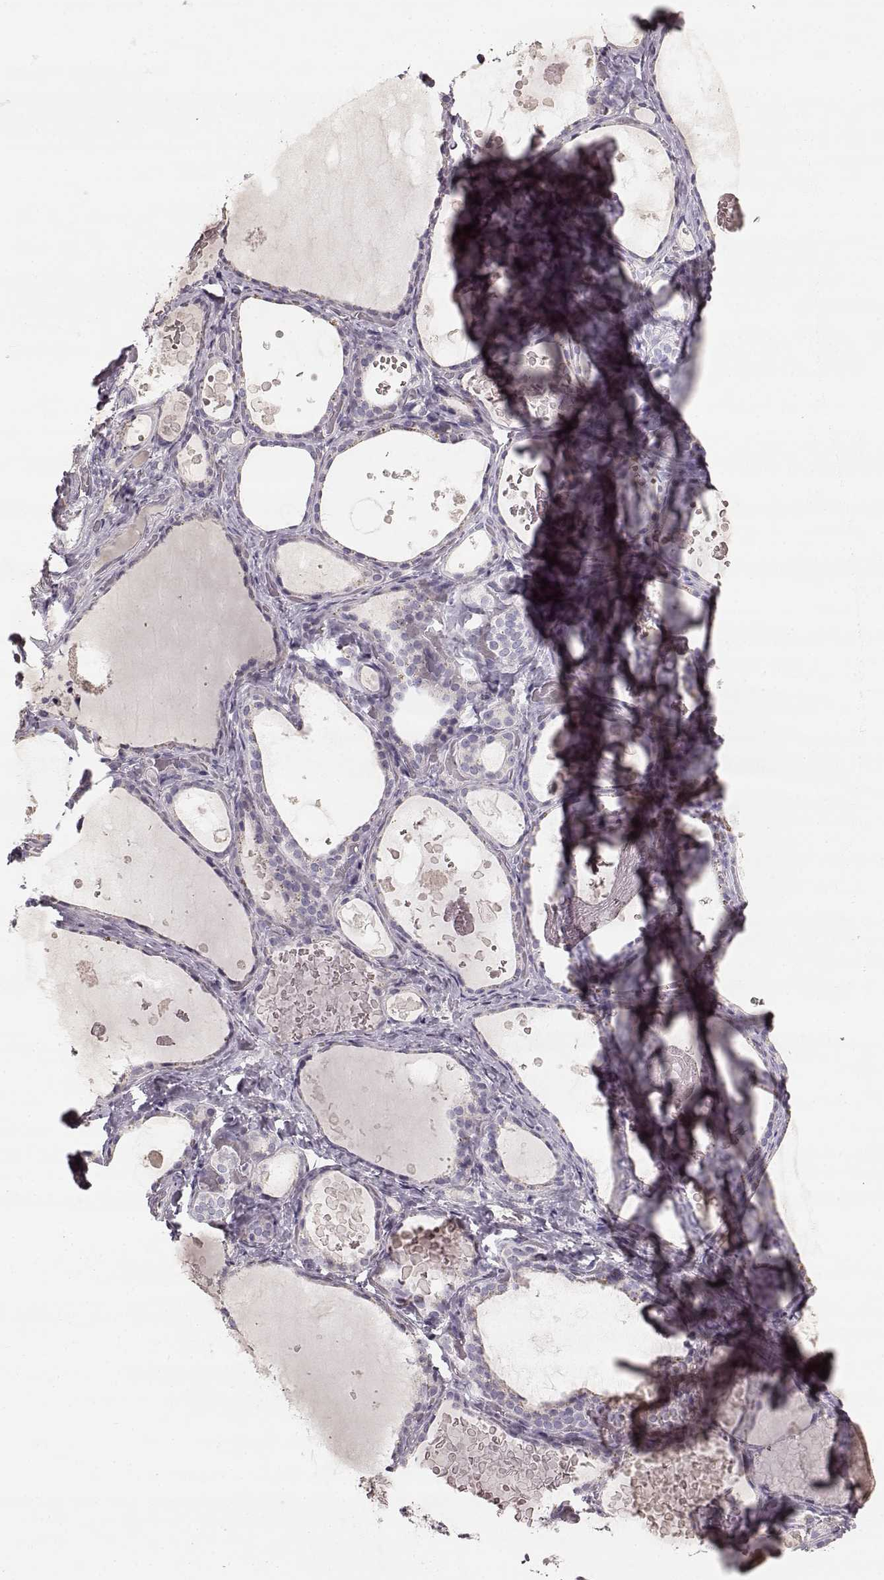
{"staining": {"intensity": "negative", "quantity": "none", "location": "none"}, "tissue": "thyroid gland", "cell_type": "Glandular cells", "image_type": "normal", "snomed": [{"axis": "morphology", "description": "Normal tissue, NOS"}, {"axis": "topography", "description": "Thyroid gland"}], "caption": "Protein analysis of normal thyroid gland shows no significant positivity in glandular cells.", "gene": "MAP6D1", "patient": {"sex": "female", "age": 56}}